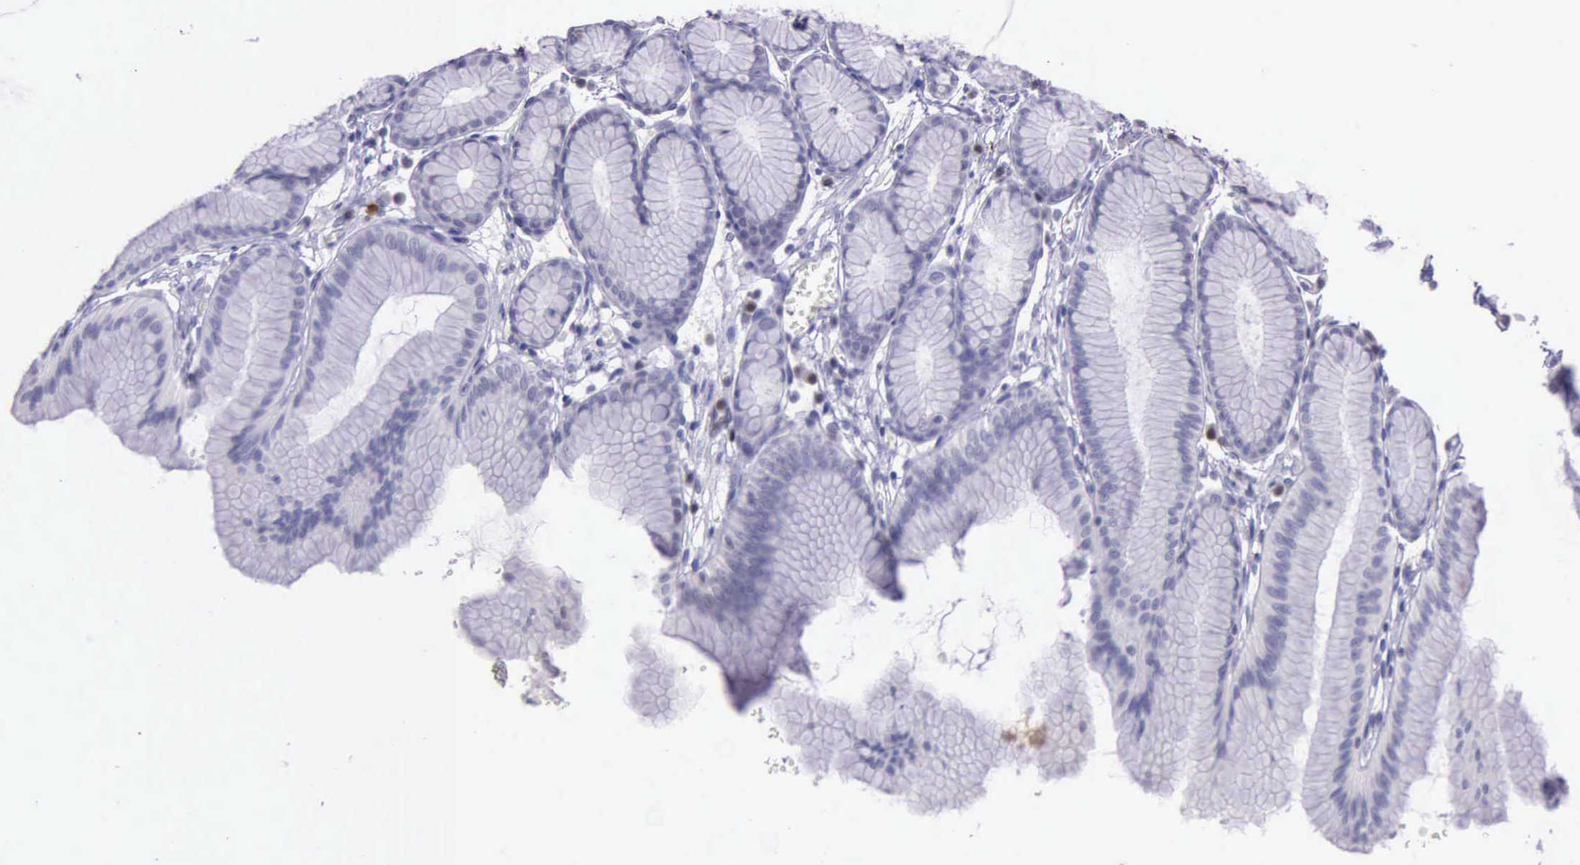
{"staining": {"intensity": "negative", "quantity": "none", "location": "none"}, "tissue": "stomach", "cell_type": "Glandular cells", "image_type": "normal", "snomed": [{"axis": "morphology", "description": "Normal tissue, NOS"}, {"axis": "topography", "description": "Stomach"}], "caption": "DAB (3,3'-diaminobenzidine) immunohistochemical staining of unremarkable human stomach shows no significant expression in glandular cells.", "gene": "PARP1", "patient": {"sex": "male", "age": 42}}